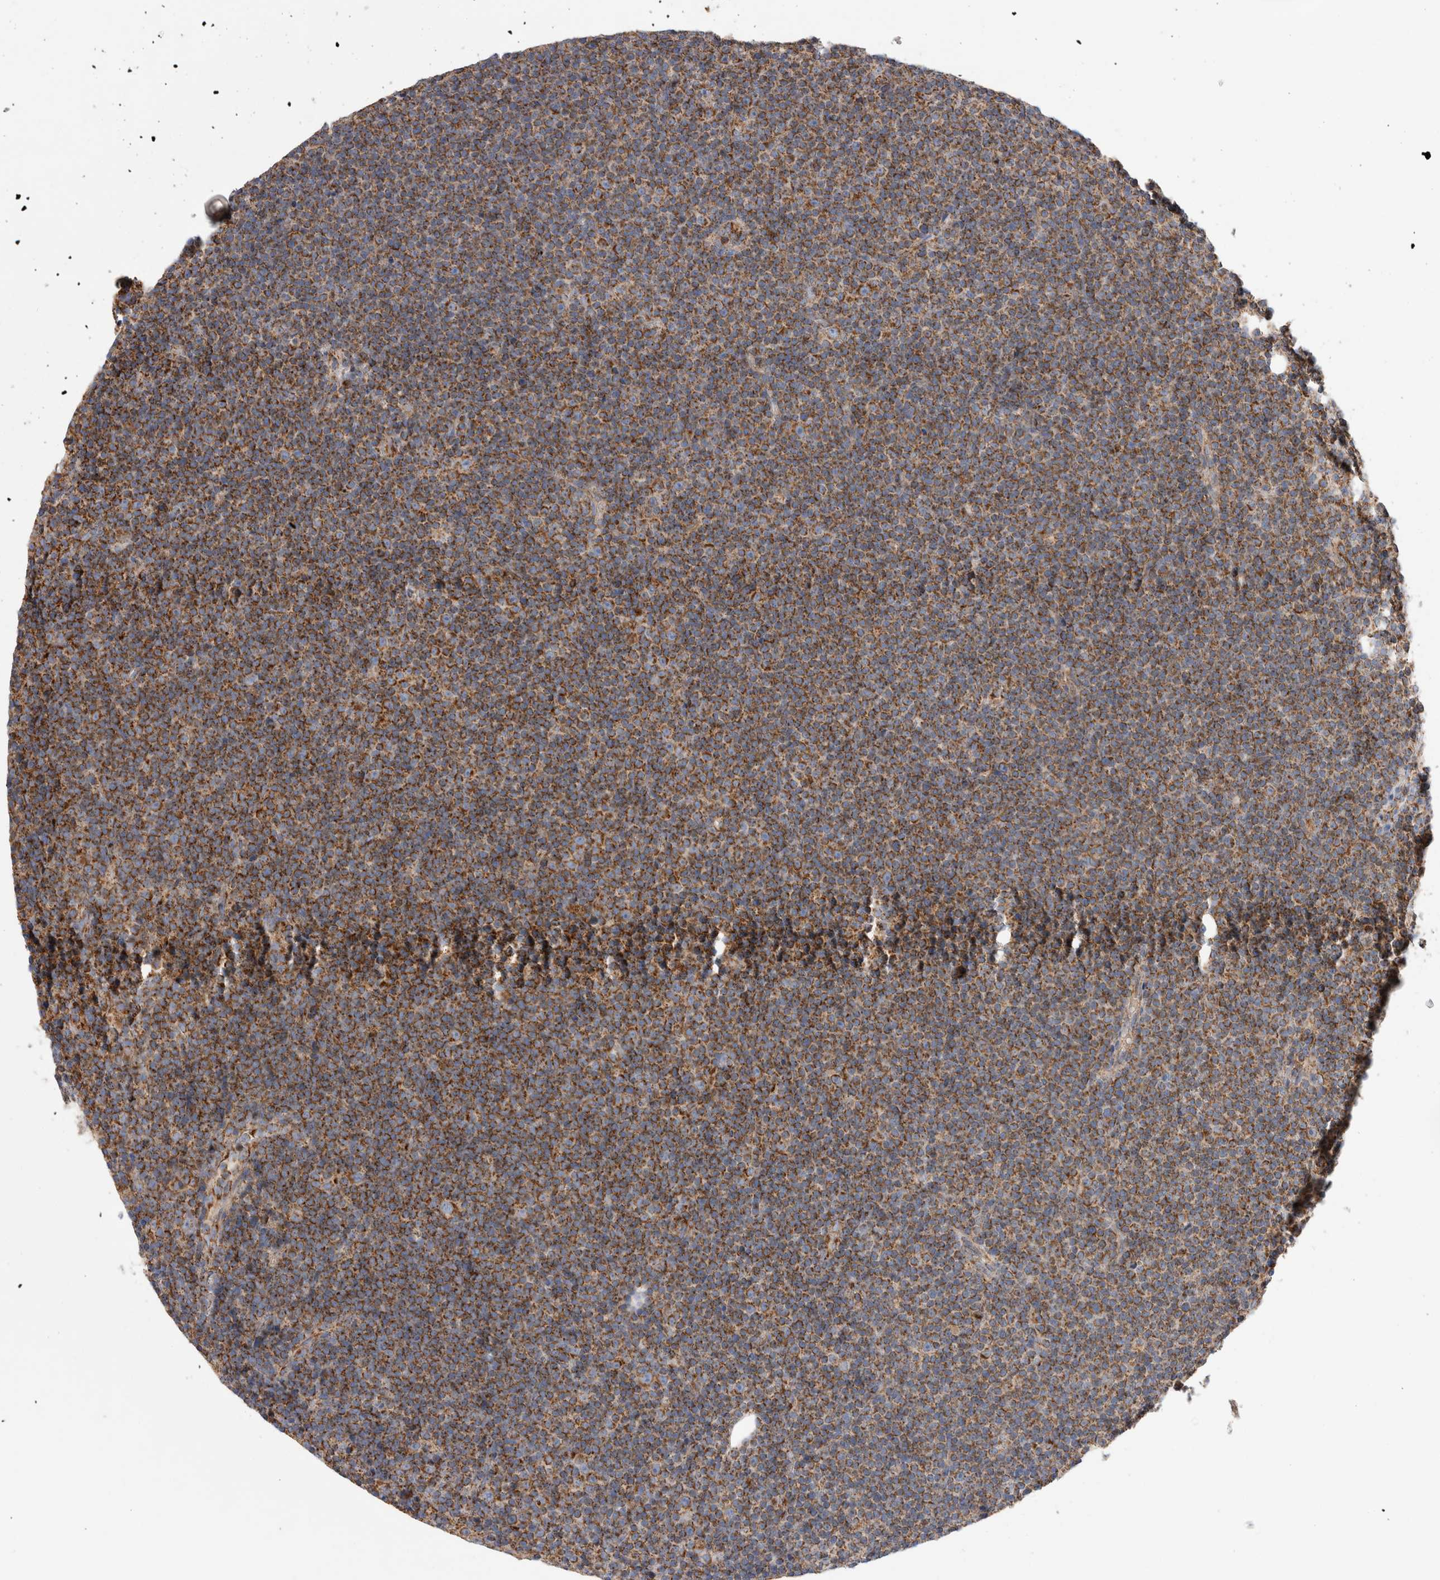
{"staining": {"intensity": "strong", "quantity": ">75%", "location": "cytoplasmic/membranous"}, "tissue": "lymphoma", "cell_type": "Tumor cells", "image_type": "cancer", "snomed": [{"axis": "morphology", "description": "Malignant lymphoma, non-Hodgkin's type, Low grade"}, {"axis": "topography", "description": "Lymph node"}], "caption": "A high-resolution image shows IHC staining of low-grade malignant lymphoma, non-Hodgkin's type, which demonstrates strong cytoplasmic/membranous staining in approximately >75% of tumor cells.", "gene": "IARS2", "patient": {"sex": "female", "age": 67}}